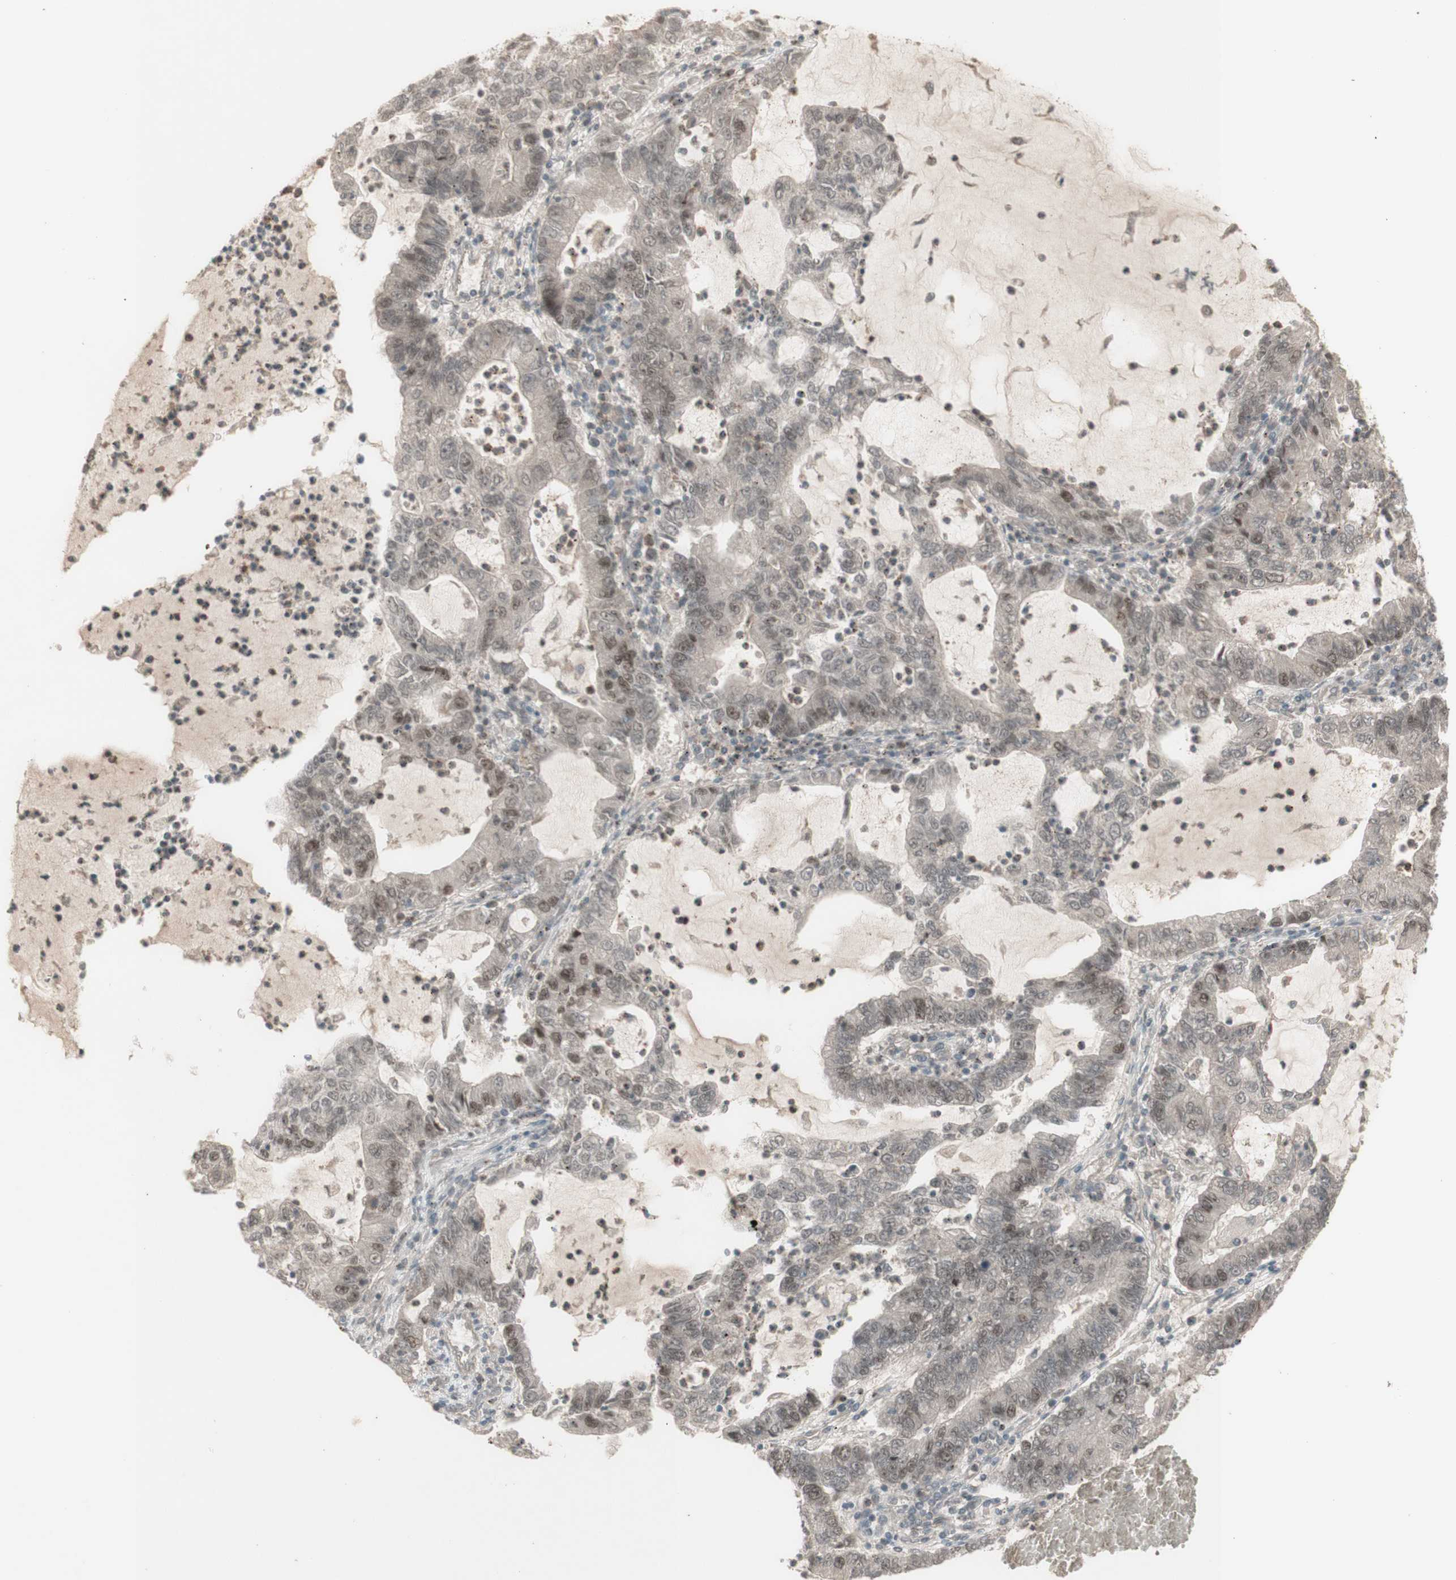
{"staining": {"intensity": "moderate", "quantity": "25%-75%", "location": "nuclear"}, "tissue": "lung cancer", "cell_type": "Tumor cells", "image_type": "cancer", "snomed": [{"axis": "morphology", "description": "Adenocarcinoma, NOS"}, {"axis": "topography", "description": "Lung"}], "caption": "DAB (3,3'-diaminobenzidine) immunohistochemical staining of adenocarcinoma (lung) reveals moderate nuclear protein staining in about 25%-75% of tumor cells.", "gene": "MSH6", "patient": {"sex": "female", "age": 51}}